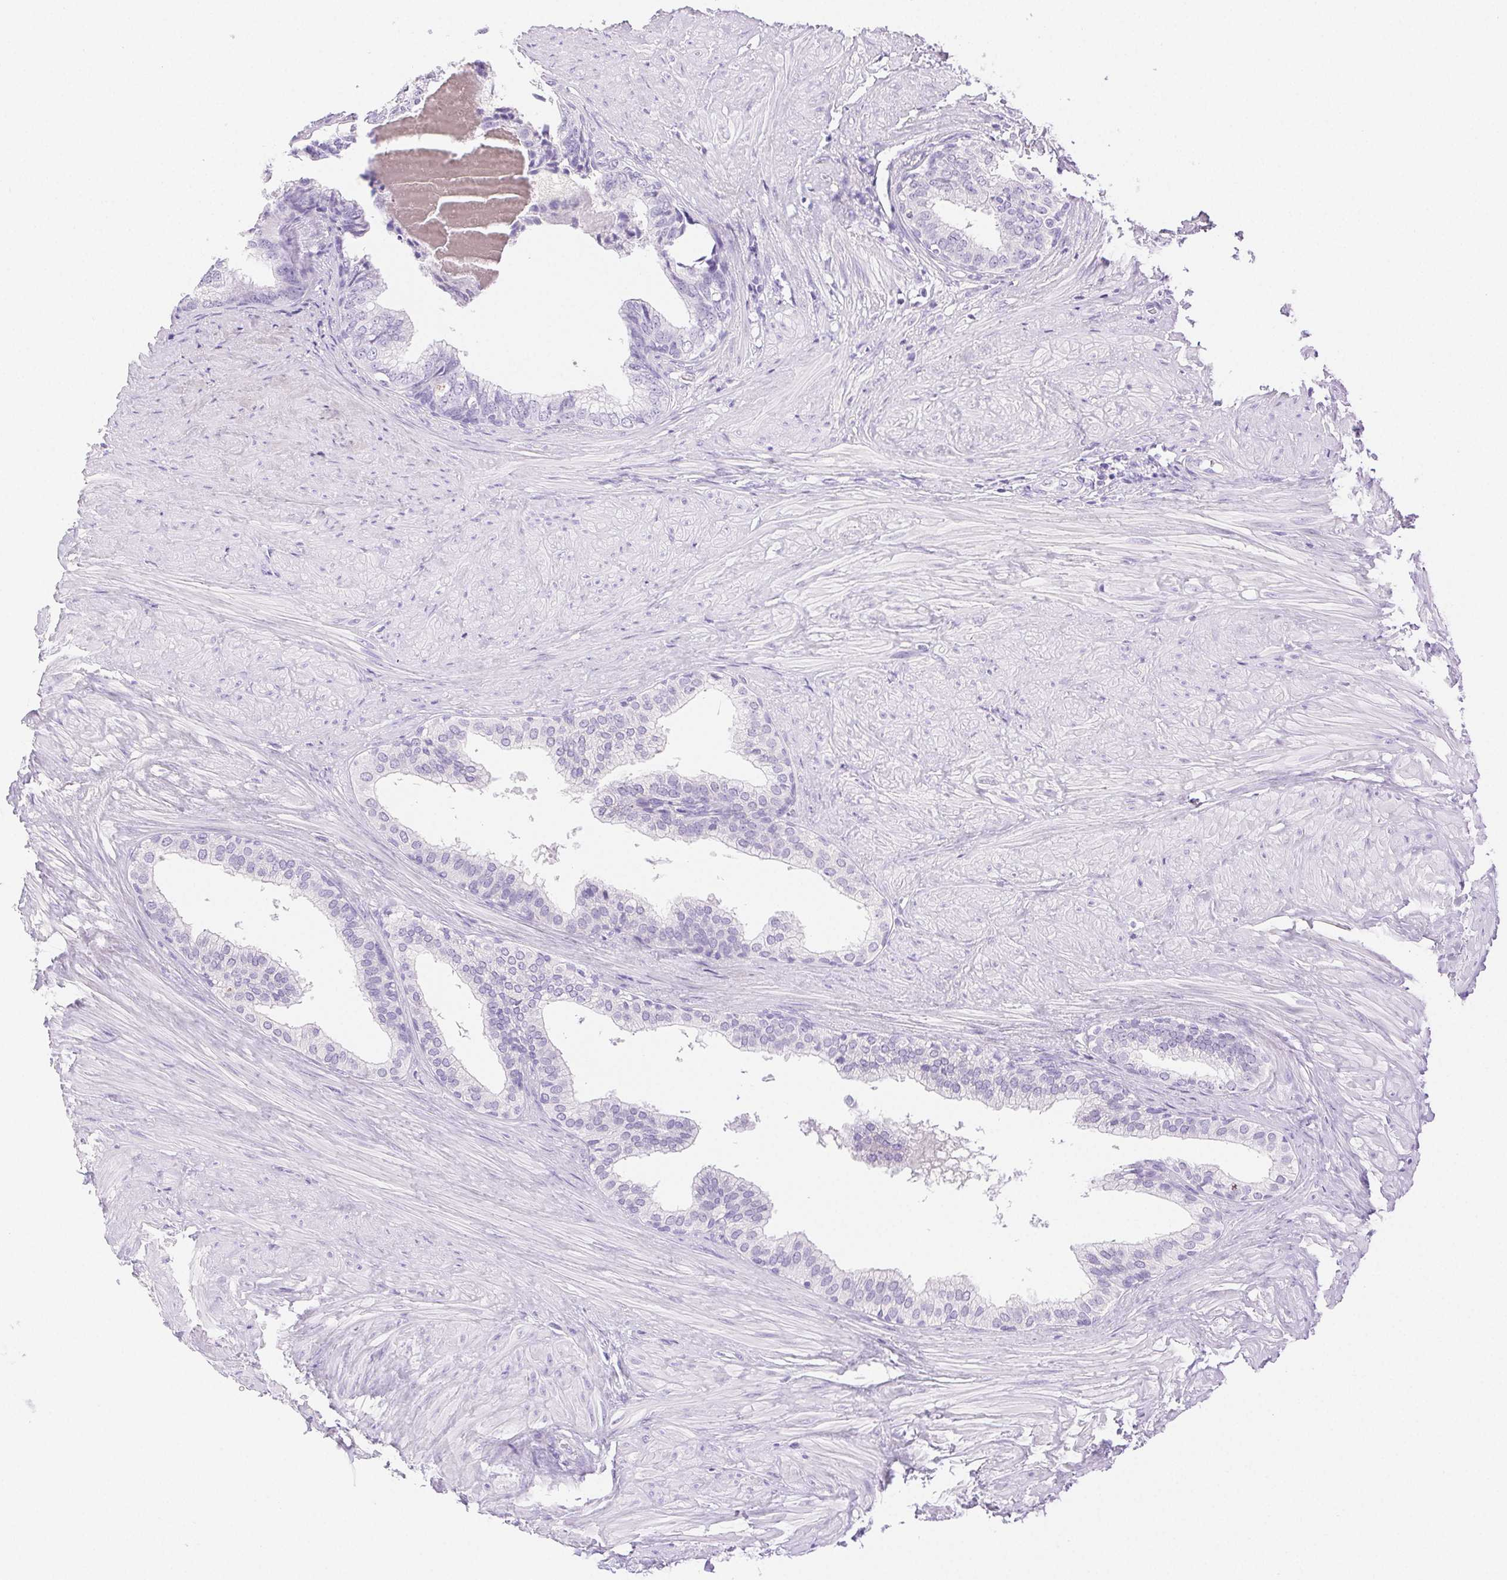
{"staining": {"intensity": "negative", "quantity": "none", "location": "none"}, "tissue": "prostate", "cell_type": "Glandular cells", "image_type": "normal", "snomed": [{"axis": "morphology", "description": "Normal tissue, NOS"}, {"axis": "topography", "description": "Prostate"}, {"axis": "topography", "description": "Peripheral nerve tissue"}], "caption": "Protein analysis of unremarkable prostate displays no significant staining in glandular cells. The staining was performed using DAB to visualize the protein expression in brown, while the nuclei were stained in blue with hematoxylin (Magnification: 20x).", "gene": "SPACA4", "patient": {"sex": "male", "age": 55}}